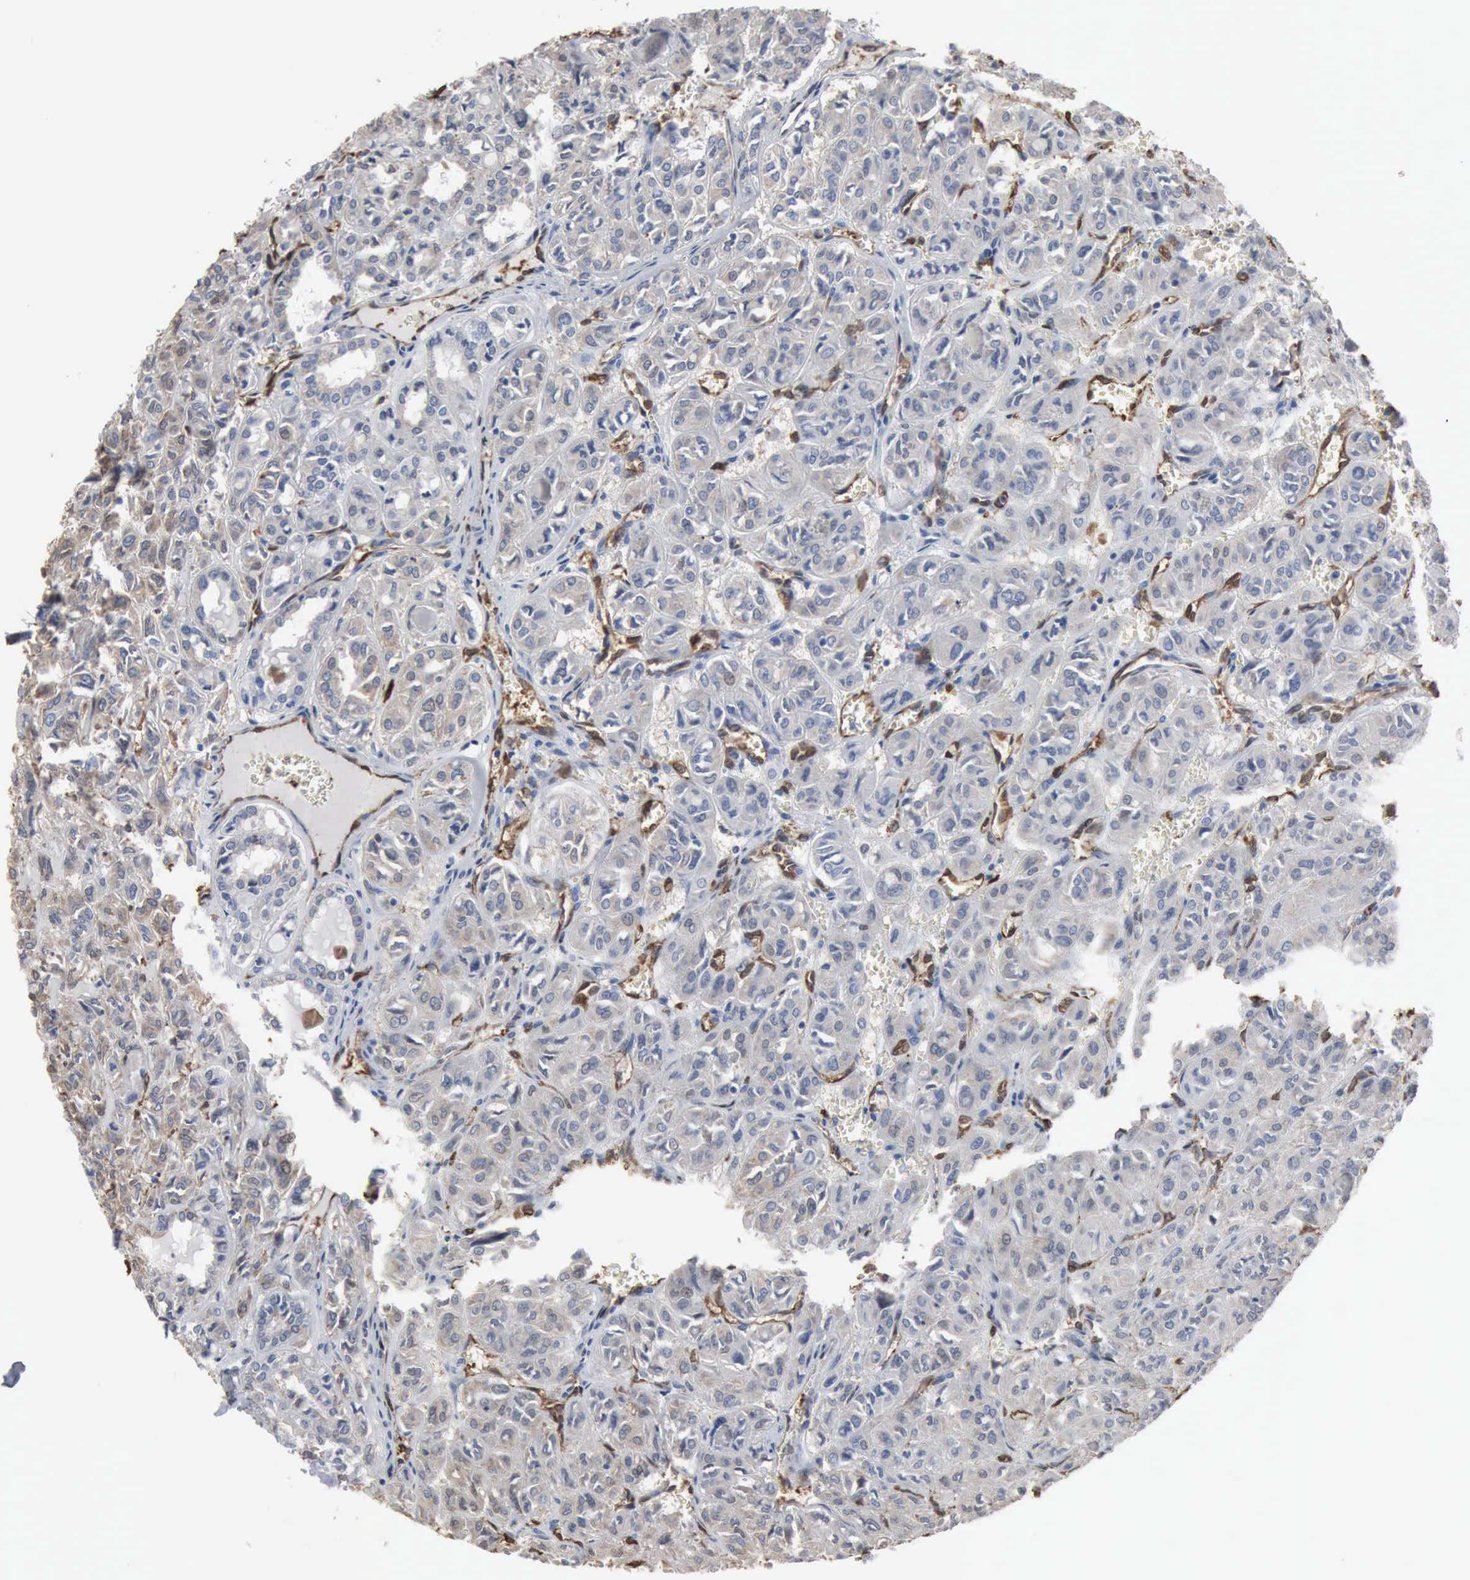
{"staining": {"intensity": "negative", "quantity": "none", "location": "none"}, "tissue": "thyroid cancer", "cell_type": "Tumor cells", "image_type": "cancer", "snomed": [{"axis": "morphology", "description": "Follicular adenoma carcinoma, NOS"}, {"axis": "topography", "description": "Thyroid gland"}], "caption": "Immunohistochemical staining of human thyroid cancer (follicular adenoma carcinoma) displays no significant staining in tumor cells. (DAB immunohistochemistry with hematoxylin counter stain).", "gene": "FSCN1", "patient": {"sex": "female", "age": 71}}